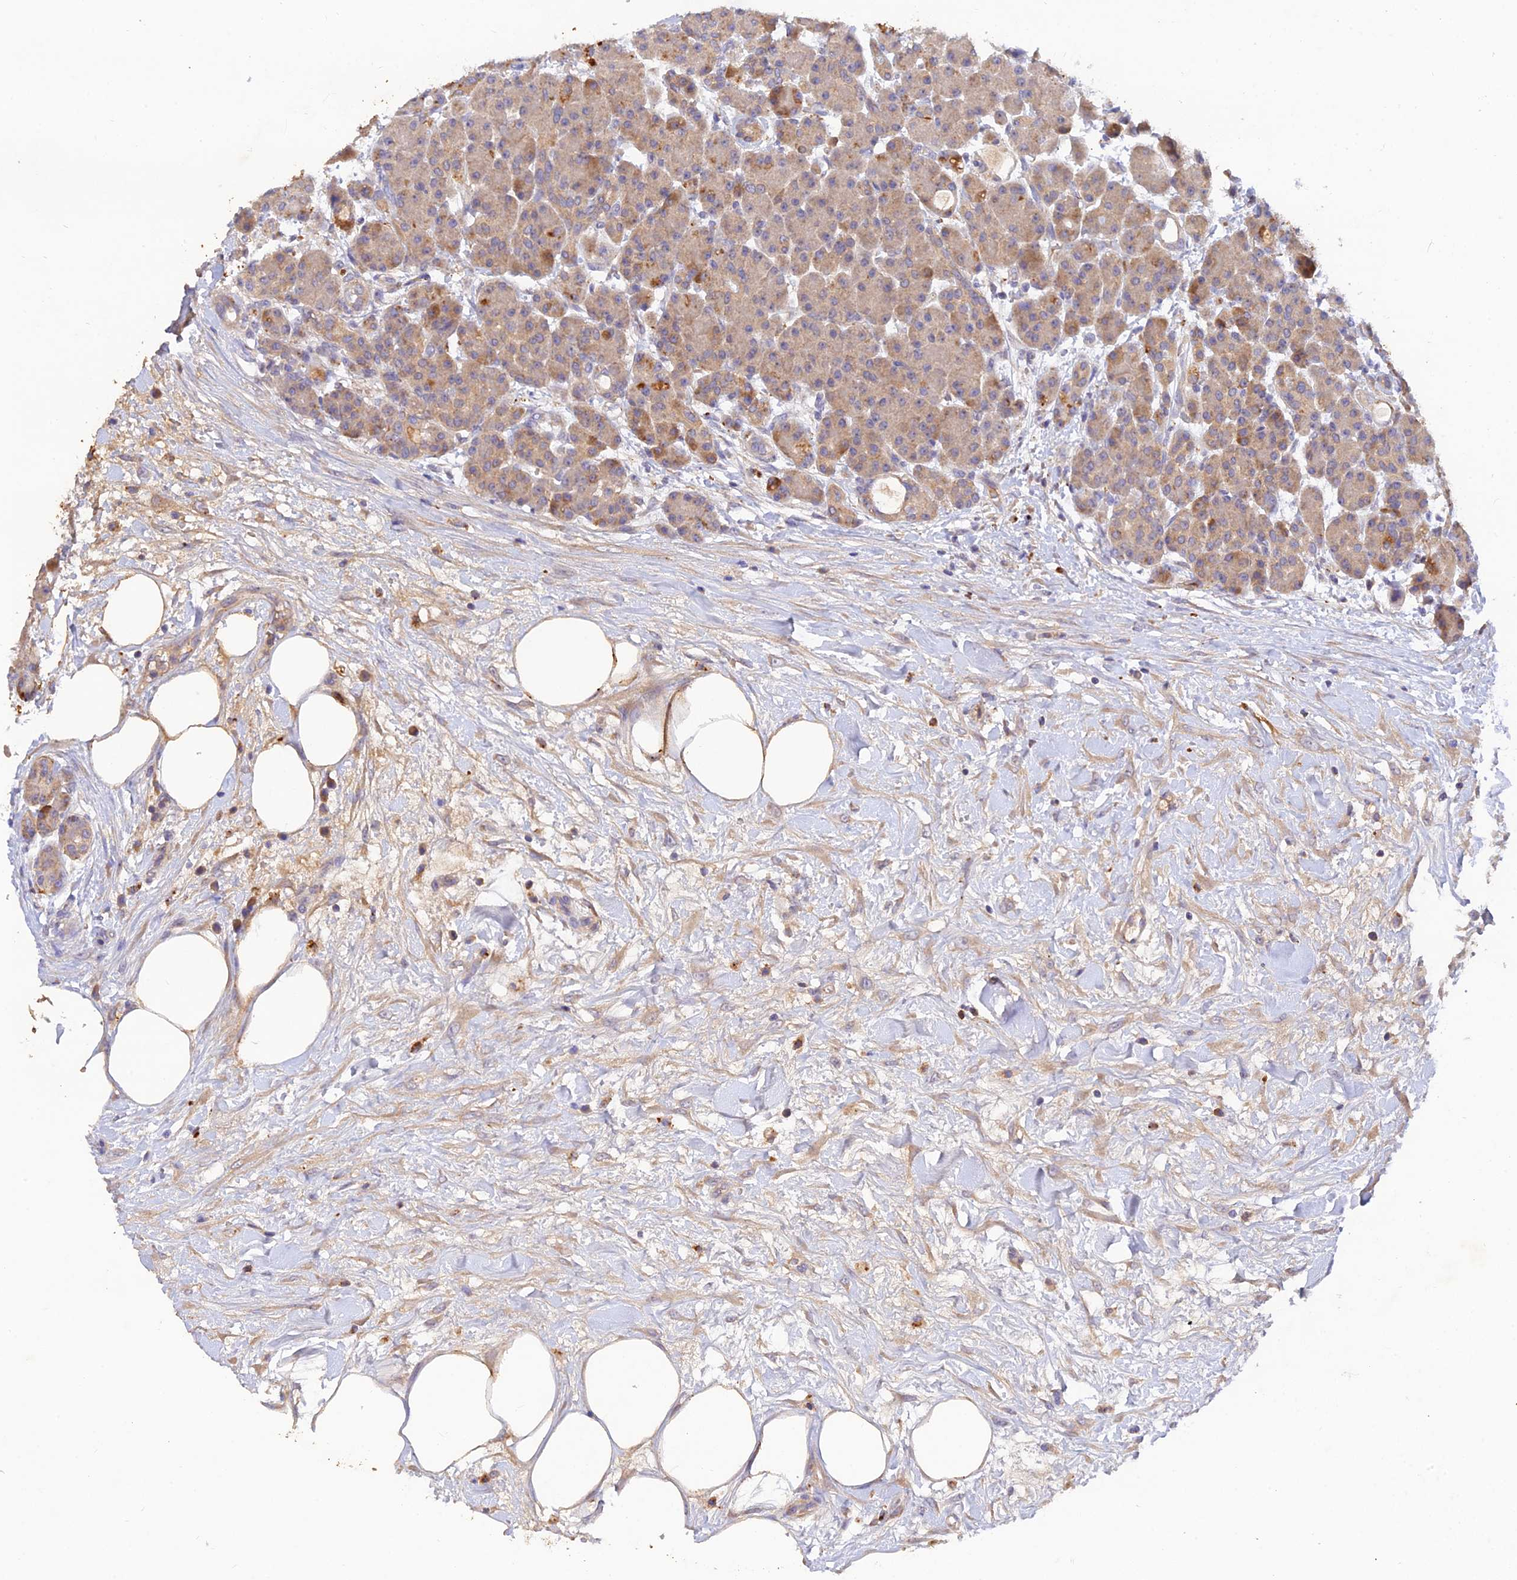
{"staining": {"intensity": "moderate", "quantity": "<25%", "location": "cytoplasmic/membranous"}, "tissue": "pancreas", "cell_type": "Exocrine glandular cells", "image_type": "normal", "snomed": [{"axis": "morphology", "description": "Normal tissue, NOS"}, {"axis": "topography", "description": "Pancreas"}], "caption": "This micrograph demonstrates immunohistochemistry staining of unremarkable pancreas, with low moderate cytoplasmic/membranous positivity in about <25% of exocrine glandular cells.", "gene": "ACSM5", "patient": {"sex": "male", "age": 63}}